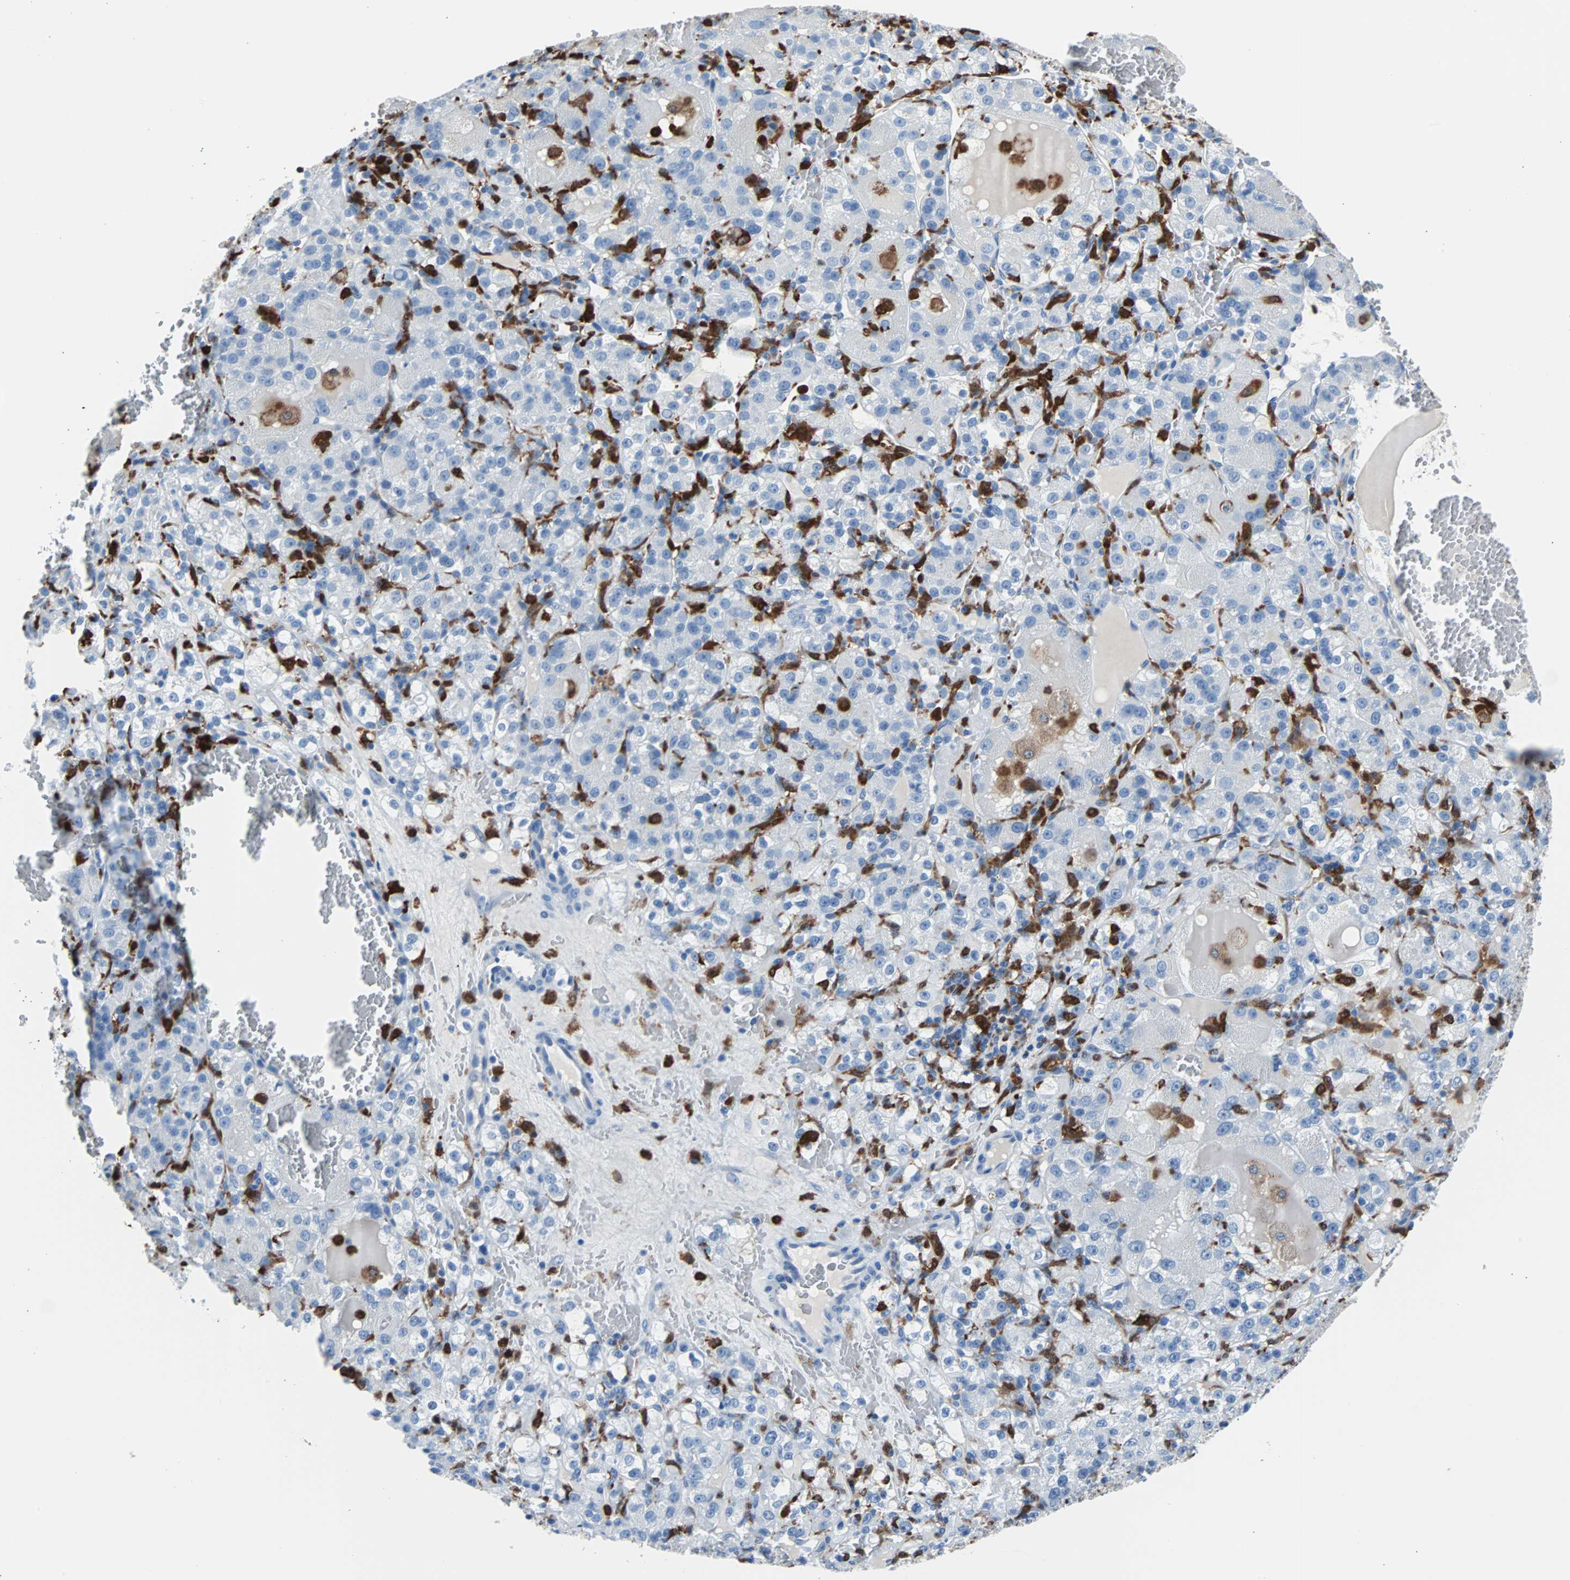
{"staining": {"intensity": "negative", "quantity": "none", "location": "none"}, "tissue": "renal cancer", "cell_type": "Tumor cells", "image_type": "cancer", "snomed": [{"axis": "morphology", "description": "Normal tissue, NOS"}, {"axis": "morphology", "description": "Adenocarcinoma, NOS"}, {"axis": "topography", "description": "Kidney"}], "caption": "Tumor cells show no significant protein expression in renal cancer.", "gene": "SYK", "patient": {"sex": "male", "age": 61}}